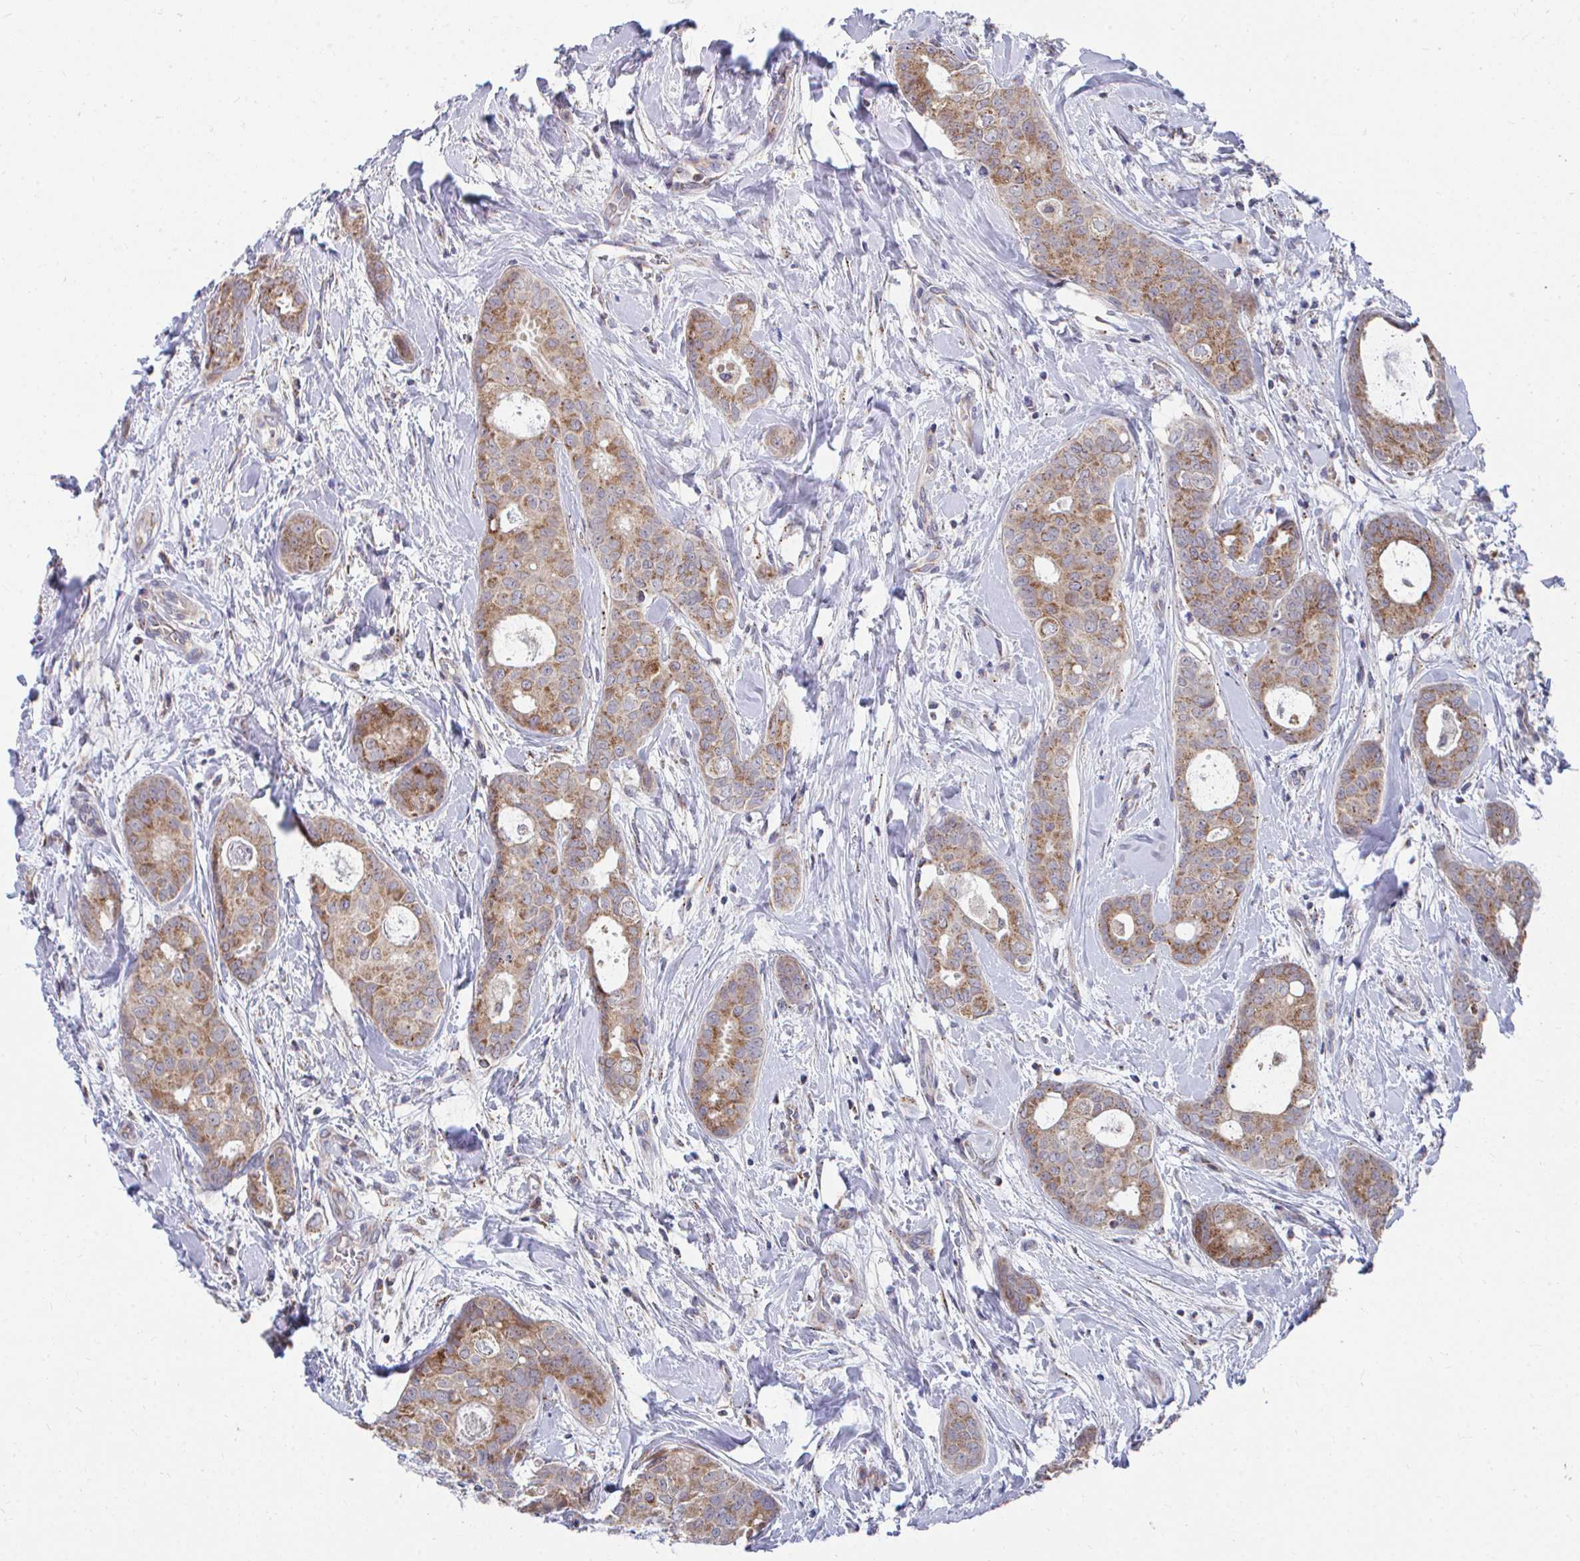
{"staining": {"intensity": "moderate", "quantity": ">75%", "location": "cytoplasmic/membranous"}, "tissue": "breast cancer", "cell_type": "Tumor cells", "image_type": "cancer", "snomed": [{"axis": "morphology", "description": "Duct carcinoma"}, {"axis": "topography", "description": "Breast"}], "caption": "There is medium levels of moderate cytoplasmic/membranous positivity in tumor cells of breast invasive ductal carcinoma, as demonstrated by immunohistochemical staining (brown color).", "gene": "PEX3", "patient": {"sex": "female", "age": 45}}